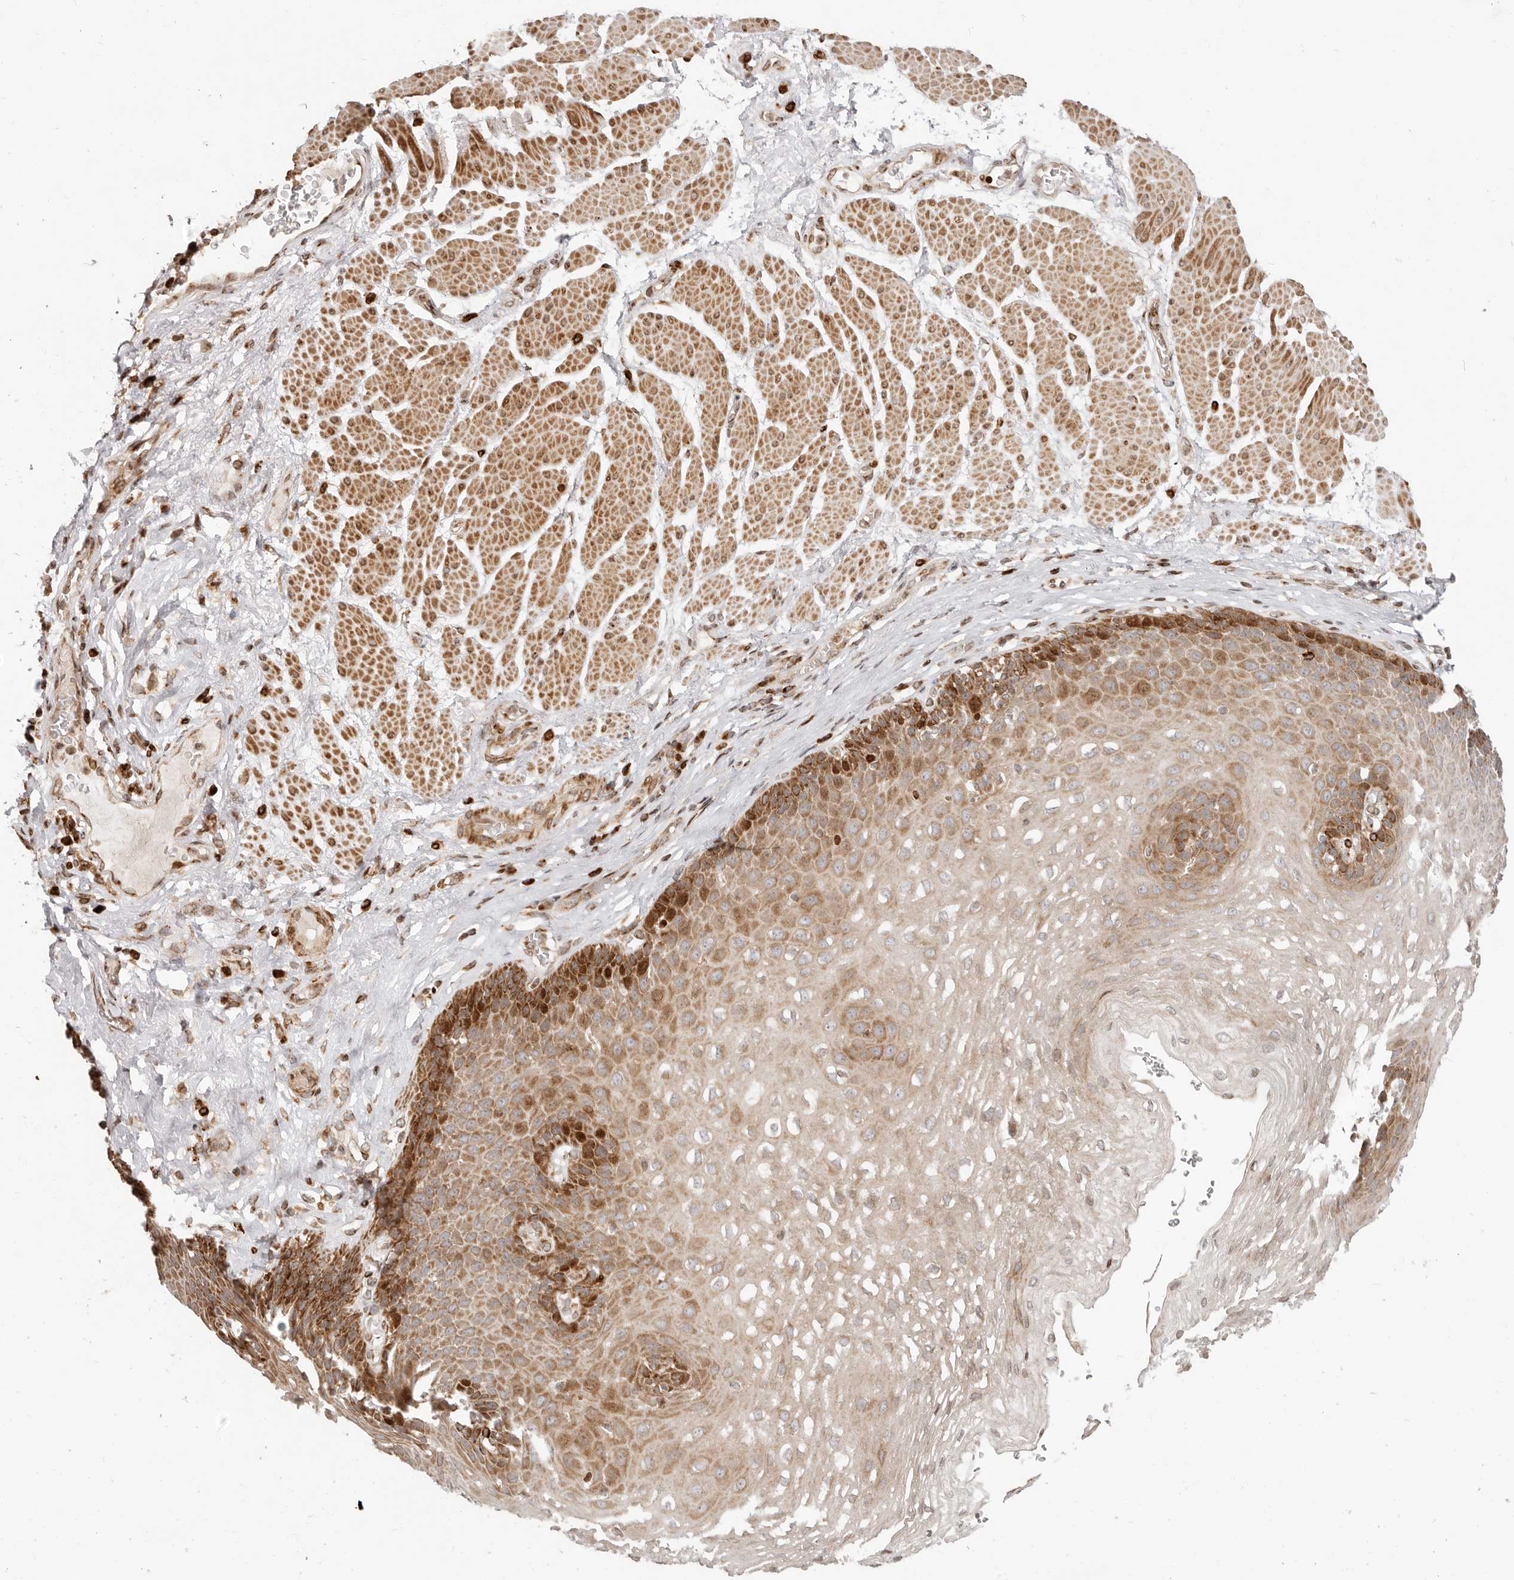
{"staining": {"intensity": "strong", "quantity": "<25%", "location": "cytoplasmic/membranous,nuclear"}, "tissue": "esophagus", "cell_type": "Squamous epithelial cells", "image_type": "normal", "snomed": [{"axis": "morphology", "description": "Normal tissue, NOS"}, {"axis": "topography", "description": "Esophagus"}], "caption": "An IHC micrograph of benign tissue is shown. Protein staining in brown labels strong cytoplasmic/membranous,nuclear positivity in esophagus within squamous epithelial cells. (brown staining indicates protein expression, while blue staining denotes nuclei).", "gene": "TRIM4", "patient": {"sex": "female", "age": 66}}